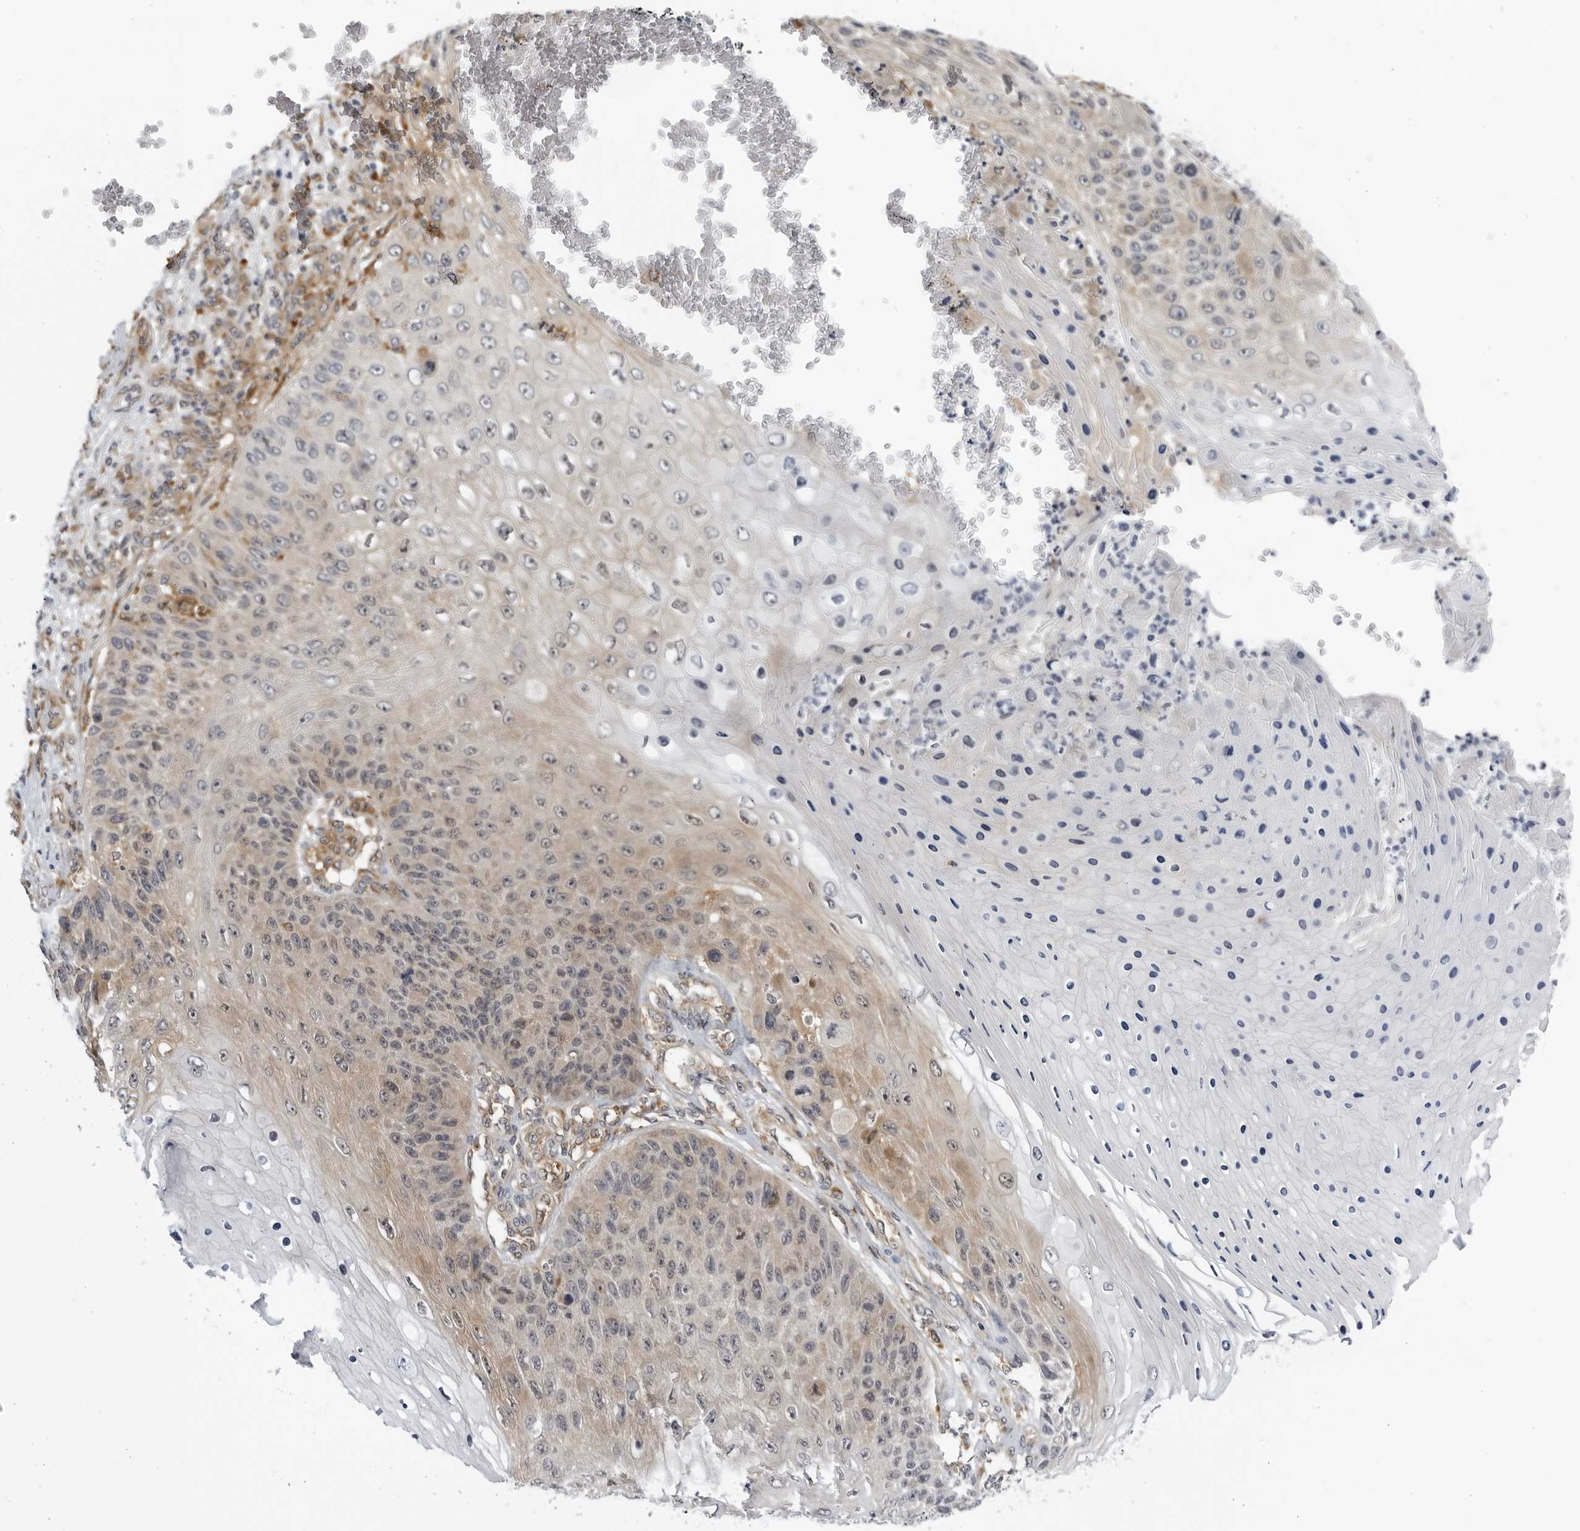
{"staining": {"intensity": "moderate", "quantity": "25%-75%", "location": "cytoplasmic/membranous"}, "tissue": "skin cancer", "cell_type": "Tumor cells", "image_type": "cancer", "snomed": [{"axis": "morphology", "description": "Squamous cell carcinoma, NOS"}, {"axis": "topography", "description": "Skin"}], "caption": "IHC (DAB (3,3'-diaminobenzidine)) staining of squamous cell carcinoma (skin) shows moderate cytoplasmic/membranous protein expression in approximately 25%-75% of tumor cells.", "gene": "BMP2K", "patient": {"sex": "female", "age": 88}}